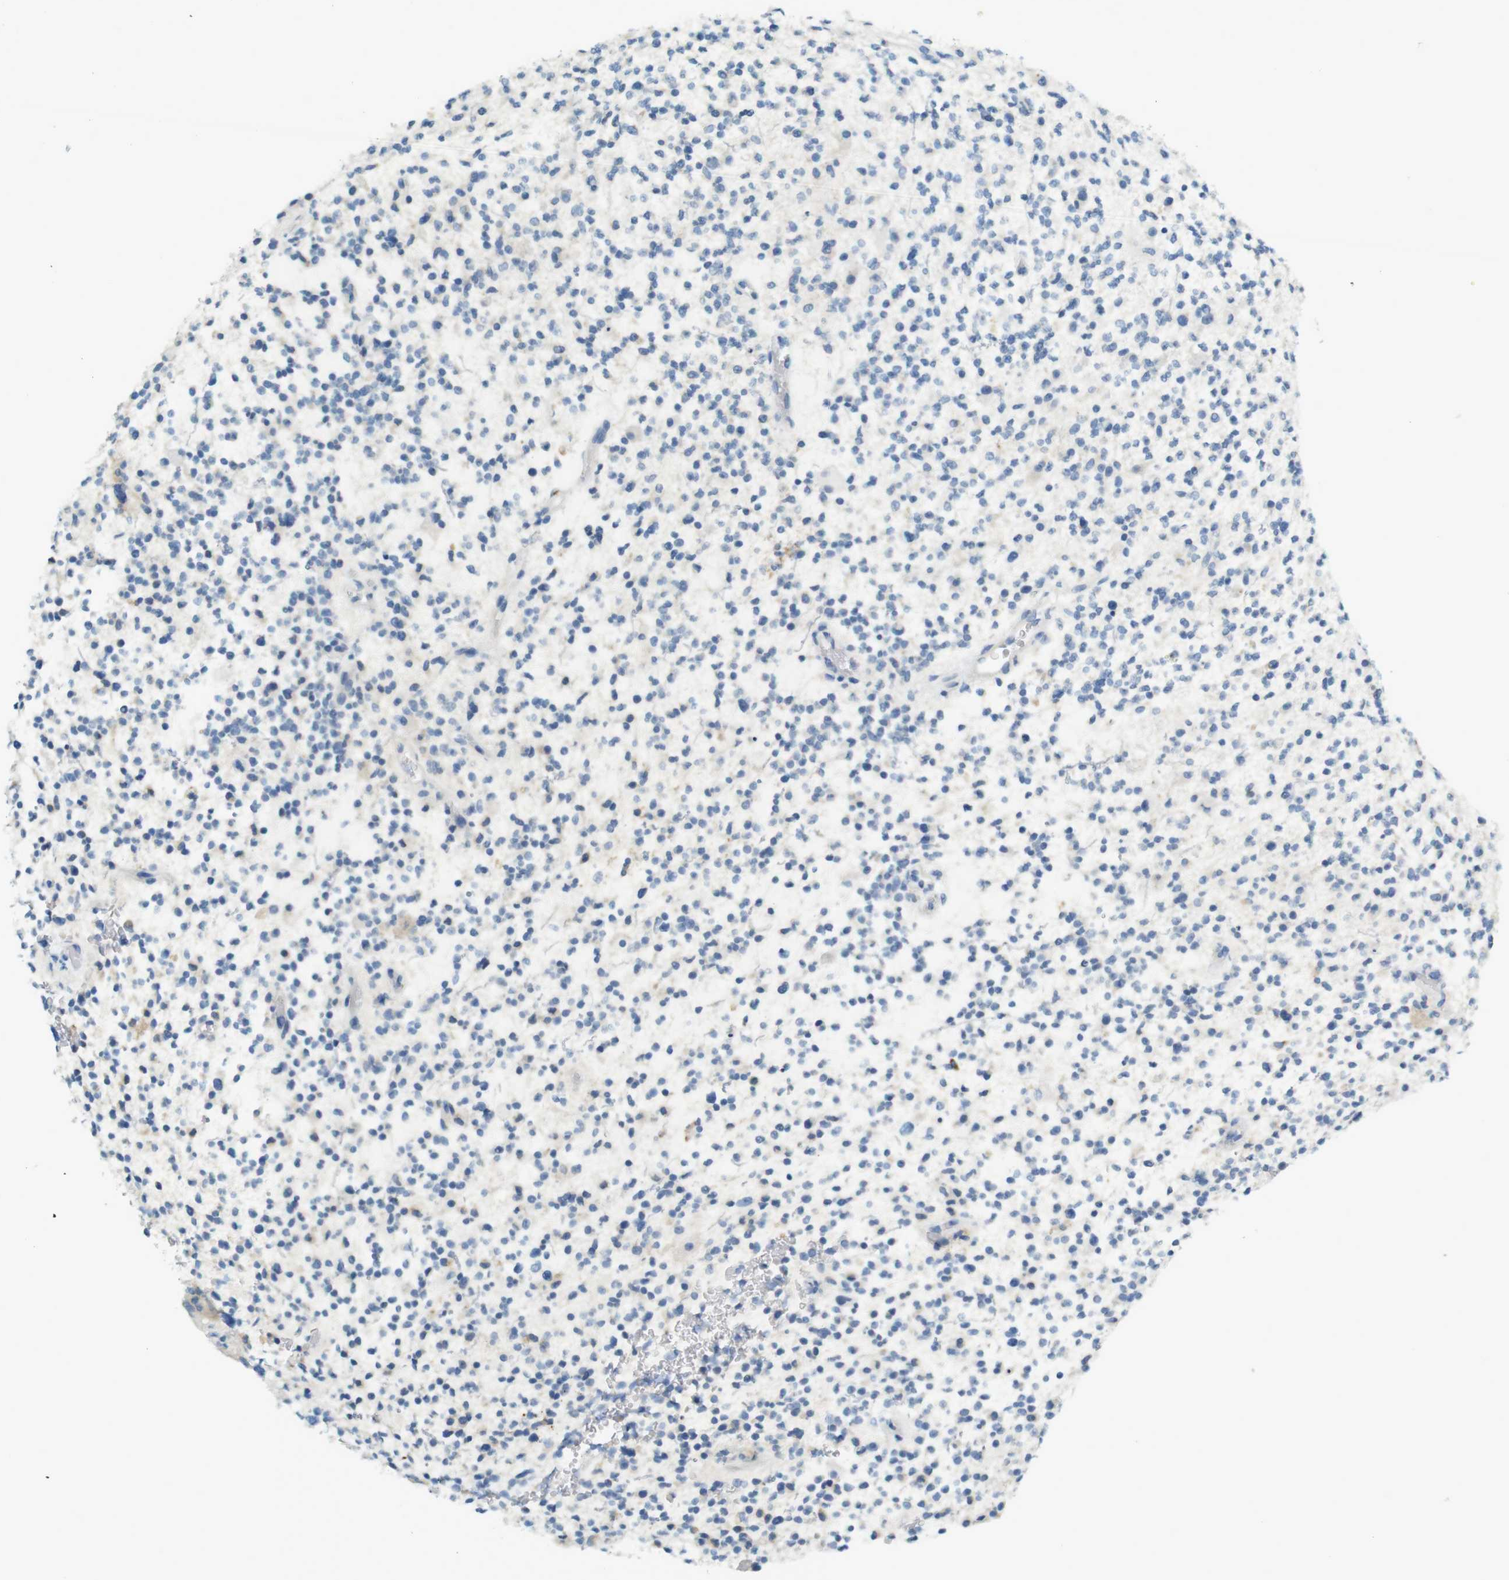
{"staining": {"intensity": "negative", "quantity": "none", "location": "none"}, "tissue": "glioma", "cell_type": "Tumor cells", "image_type": "cancer", "snomed": [{"axis": "morphology", "description": "Glioma, malignant, High grade"}, {"axis": "topography", "description": "Brain"}], "caption": "Glioma stained for a protein using immunohistochemistry exhibits no staining tumor cells.", "gene": "LRRK2", "patient": {"sex": "male", "age": 48}}